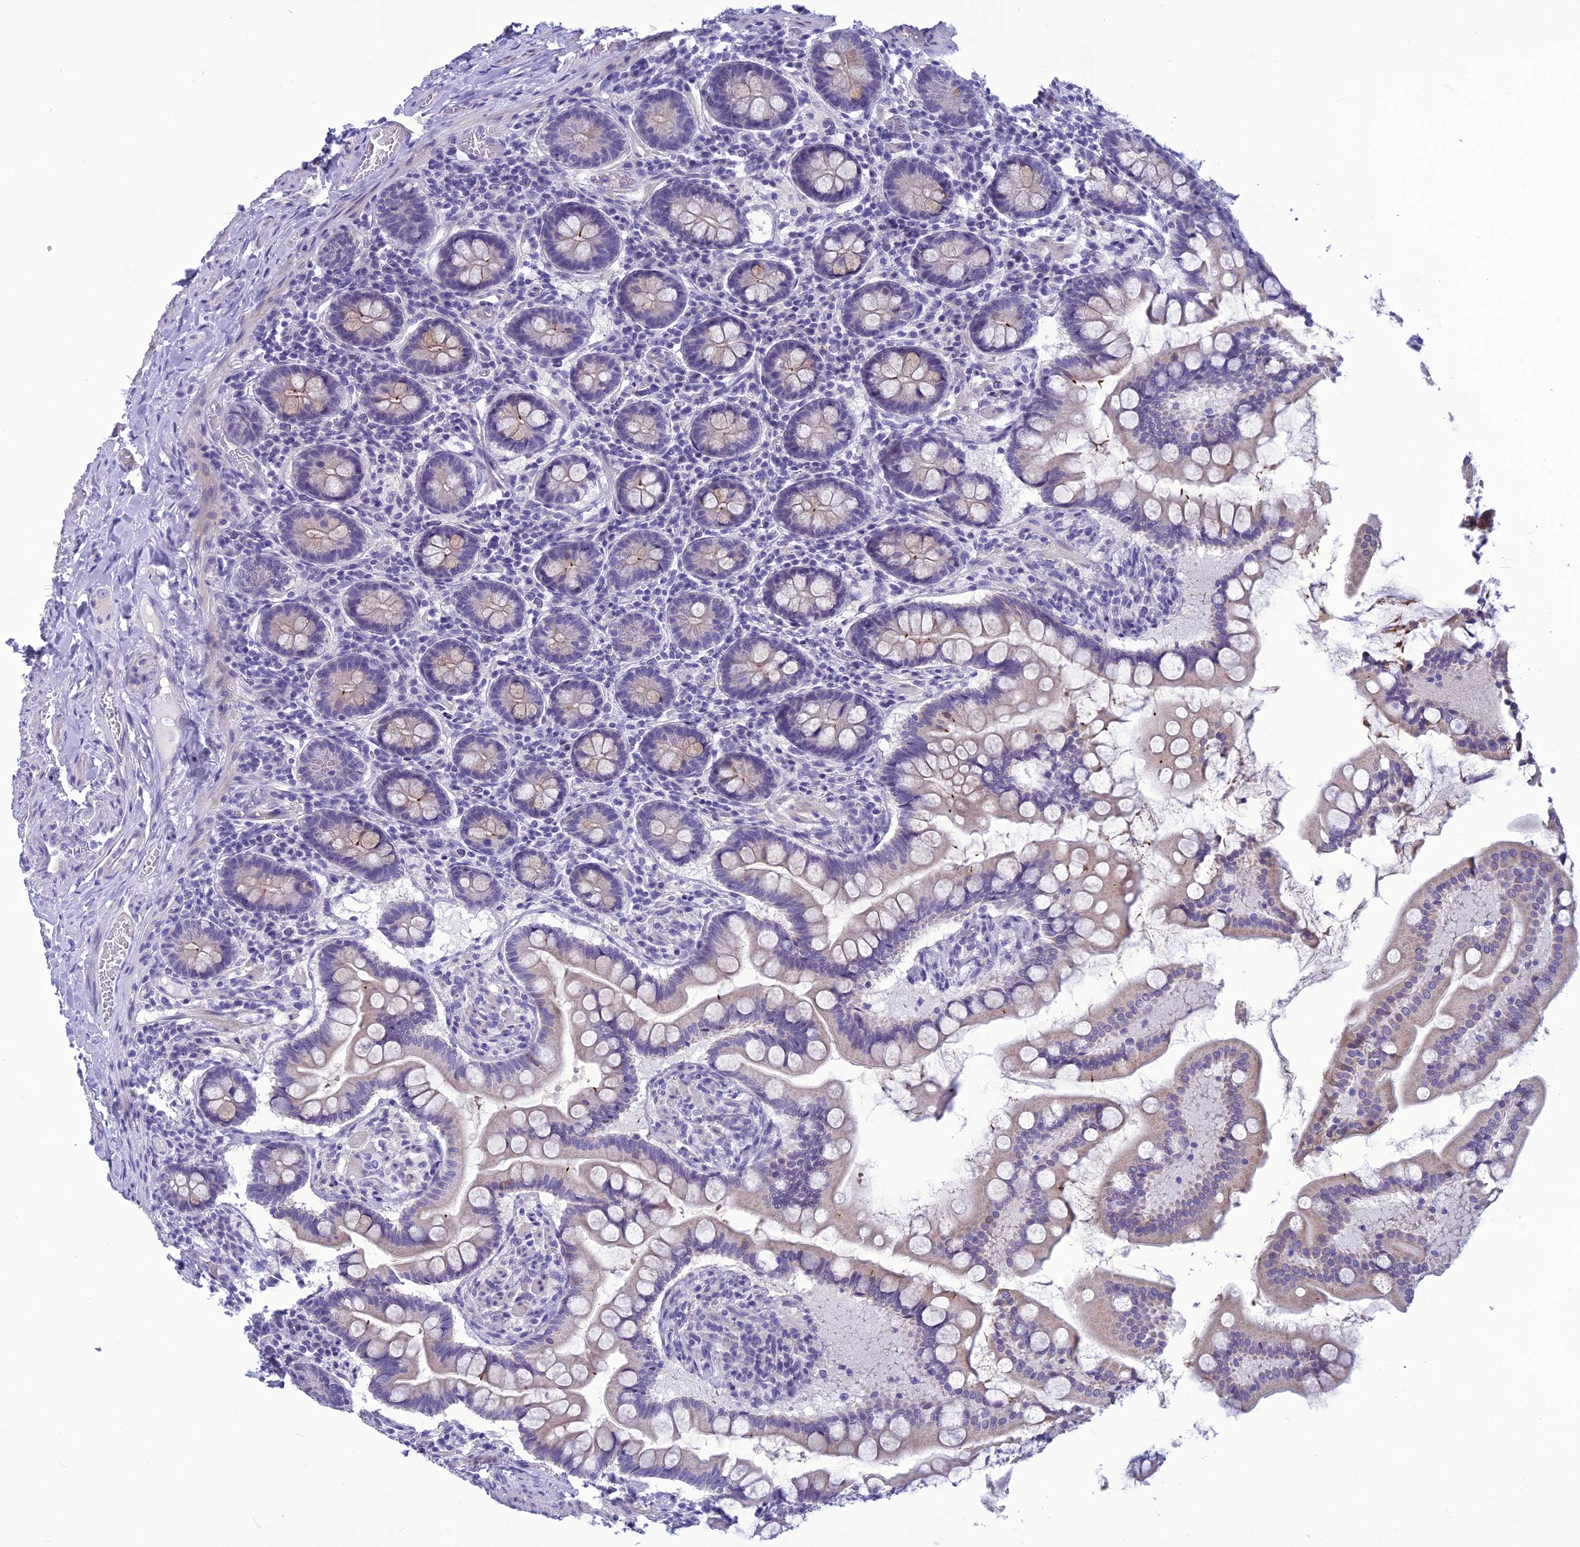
{"staining": {"intensity": "negative", "quantity": "none", "location": "none"}, "tissue": "small intestine", "cell_type": "Glandular cells", "image_type": "normal", "snomed": [{"axis": "morphology", "description": "Normal tissue, NOS"}, {"axis": "topography", "description": "Small intestine"}], "caption": "Immunohistochemistry image of unremarkable small intestine: human small intestine stained with DAB (3,3'-diaminobenzidine) displays no significant protein staining in glandular cells. (Stains: DAB immunohistochemistry with hematoxylin counter stain, Microscopy: brightfield microscopy at high magnification).", "gene": "BBS2", "patient": {"sex": "male", "age": 41}}